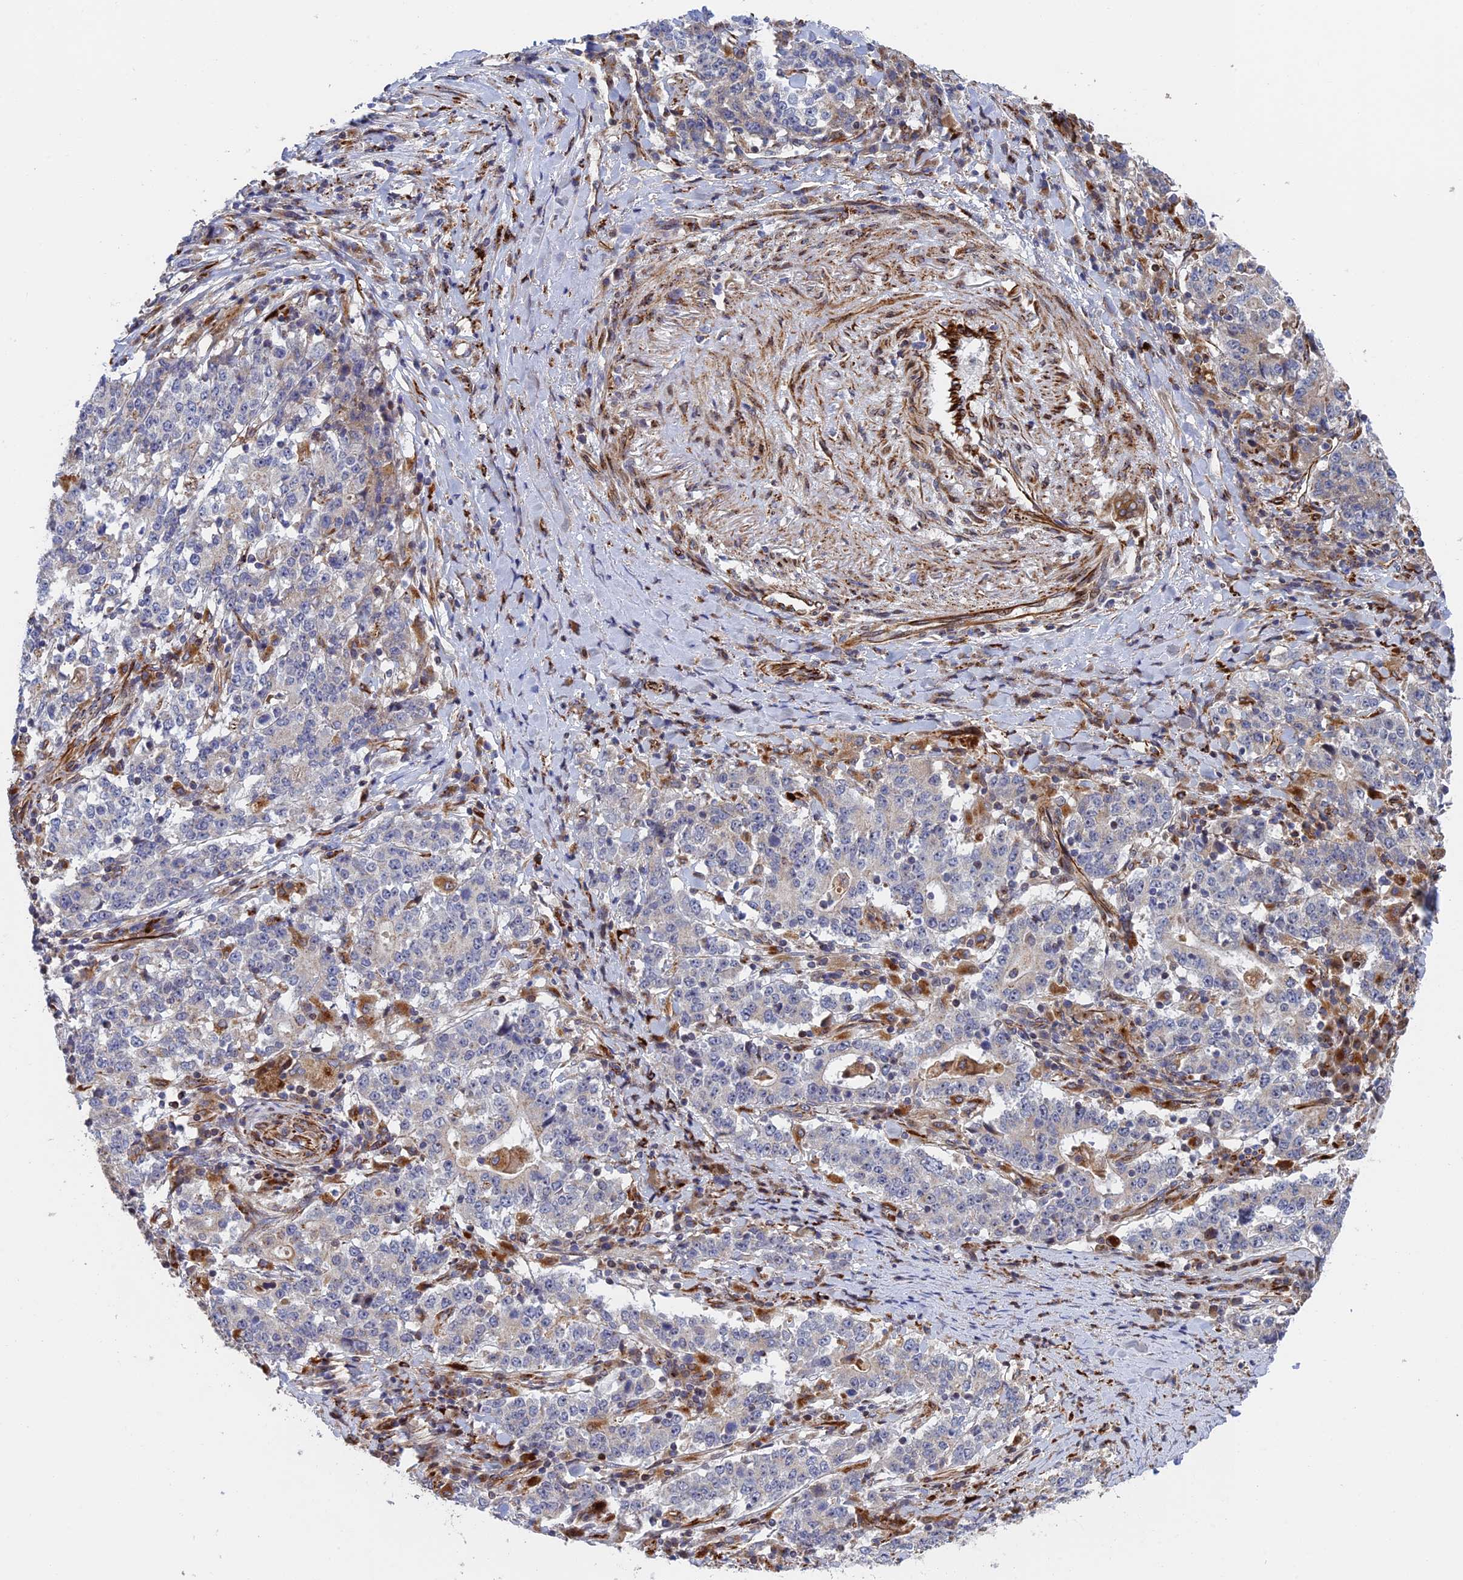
{"staining": {"intensity": "negative", "quantity": "none", "location": "none"}, "tissue": "stomach cancer", "cell_type": "Tumor cells", "image_type": "cancer", "snomed": [{"axis": "morphology", "description": "Adenocarcinoma, NOS"}, {"axis": "topography", "description": "Stomach"}], "caption": "Tumor cells are negative for brown protein staining in adenocarcinoma (stomach). (Immunohistochemistry, brightfield microscopy, high magnification).", "gene": "PPP2R3C", "patient": {"sex": "male", "age": 59}}